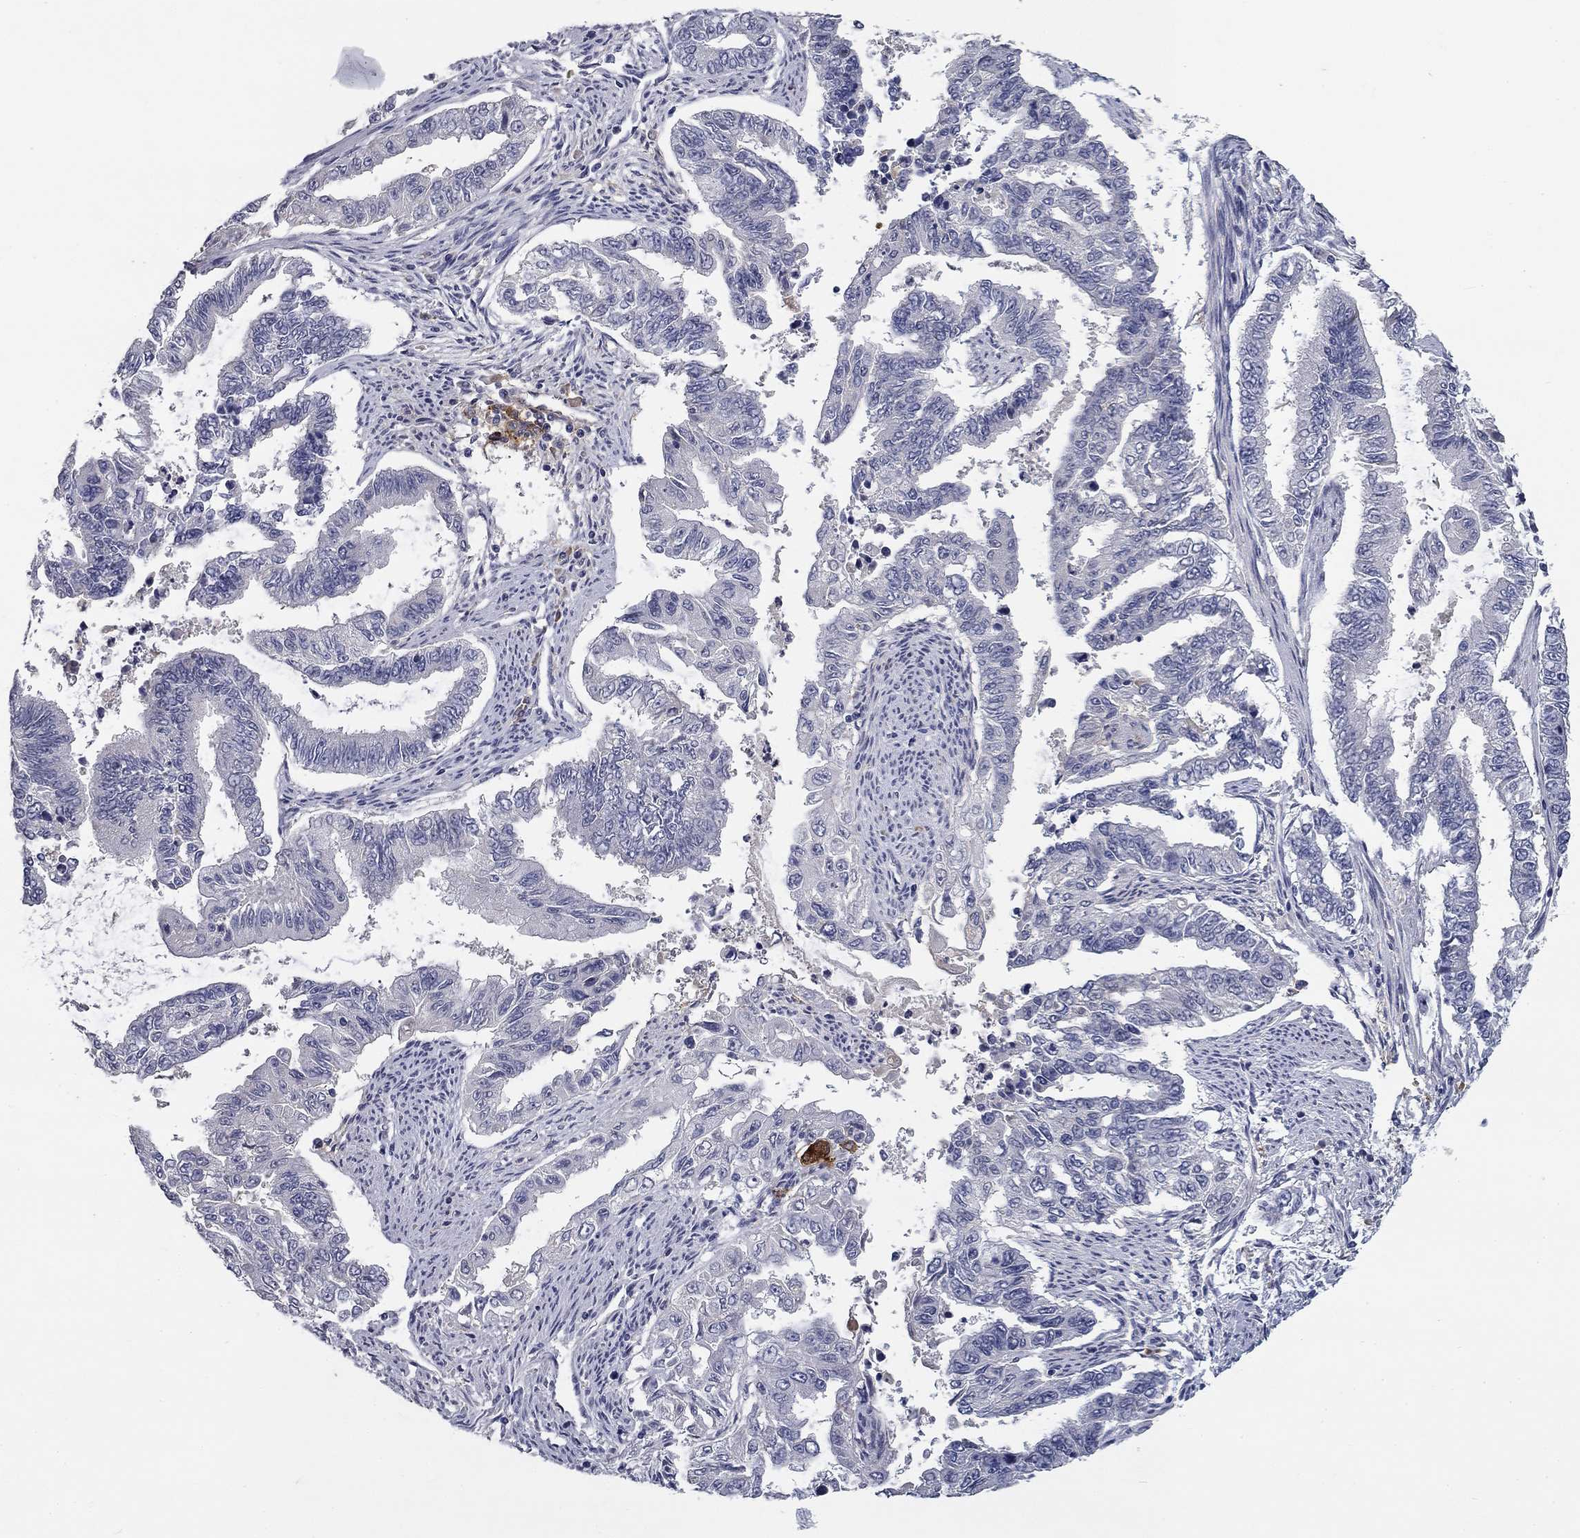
{"staining": {"intensity": "negative", "quantity": "none", "location": "none"}, "tissue": "endometrial cancer", "cell_type": "Tumor cells", "image_type": "cancer", "snomed": [{"axis": "morphology", "description": "Adenocarcinoma, NOS"}, {"axis": "topography", "description": "Uterus"}], "caption": "Adenocarcinoma (endometrial) stained for a protein using immunohistochemistry (IHC) demonstrates no positivity tumor cells.", "gene": "CD274", "patient": {"sex": "female", "age": 59}}